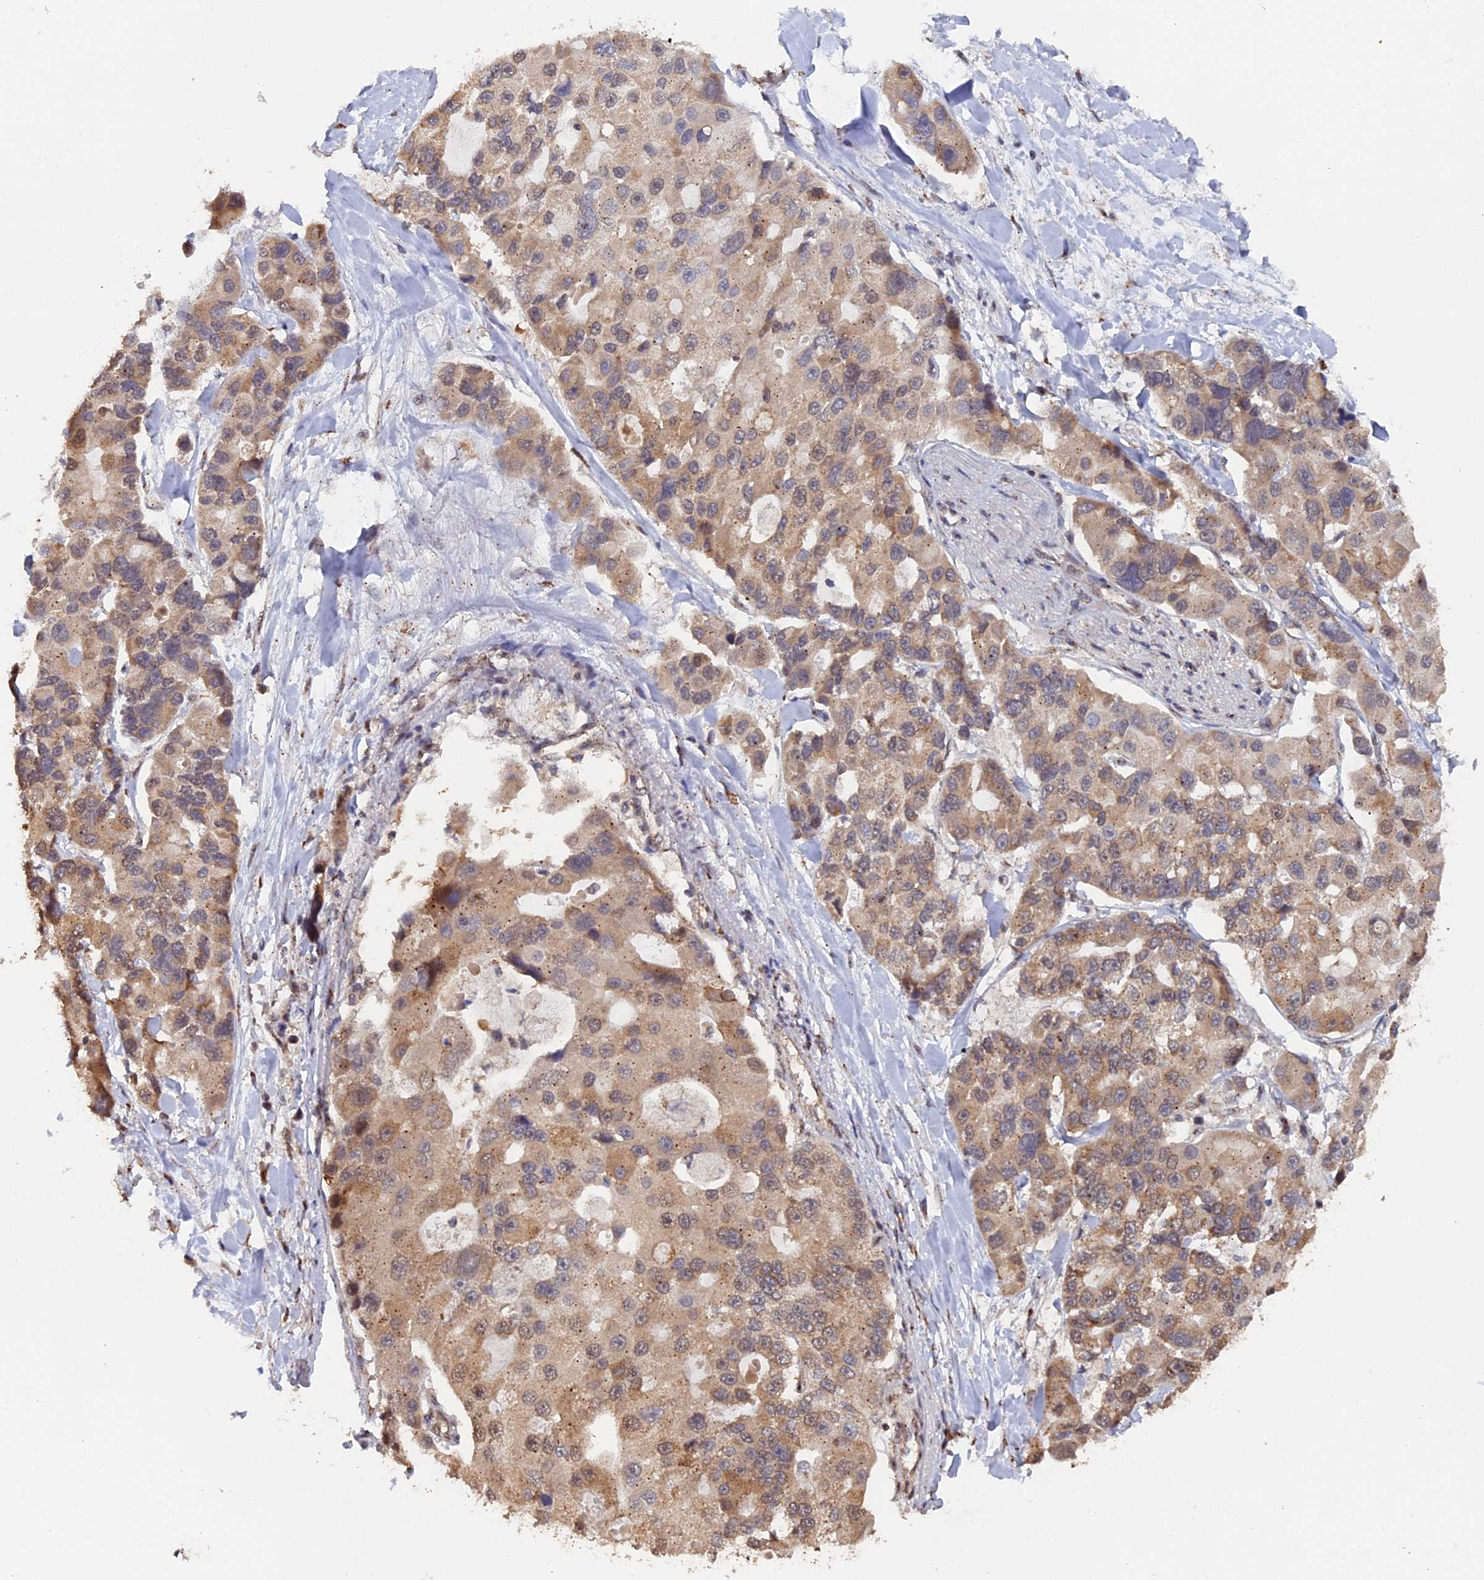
{"staining": {"intensity": "moderate", "quantity": "25%-75%", "location": "cytoplasmic/membranous,nuclear"}, "tissue": "lung cancer", "cell_type": "Tumor cells", "image_type": "cancer", "snomed": [{"axis": "morphology", "description": "Adenocarcinoma, NOS"}, {"axis": "topography", "description": "Lung"}], "caption": "Protein expression analysis of lung adenocarcinoma displays moderate cytoplasmic/membranous and nuclear expression in about 25%-75% of tumor cells.", "gene": "PIGQ", "patient": {"sex": "female", "age": 54}}